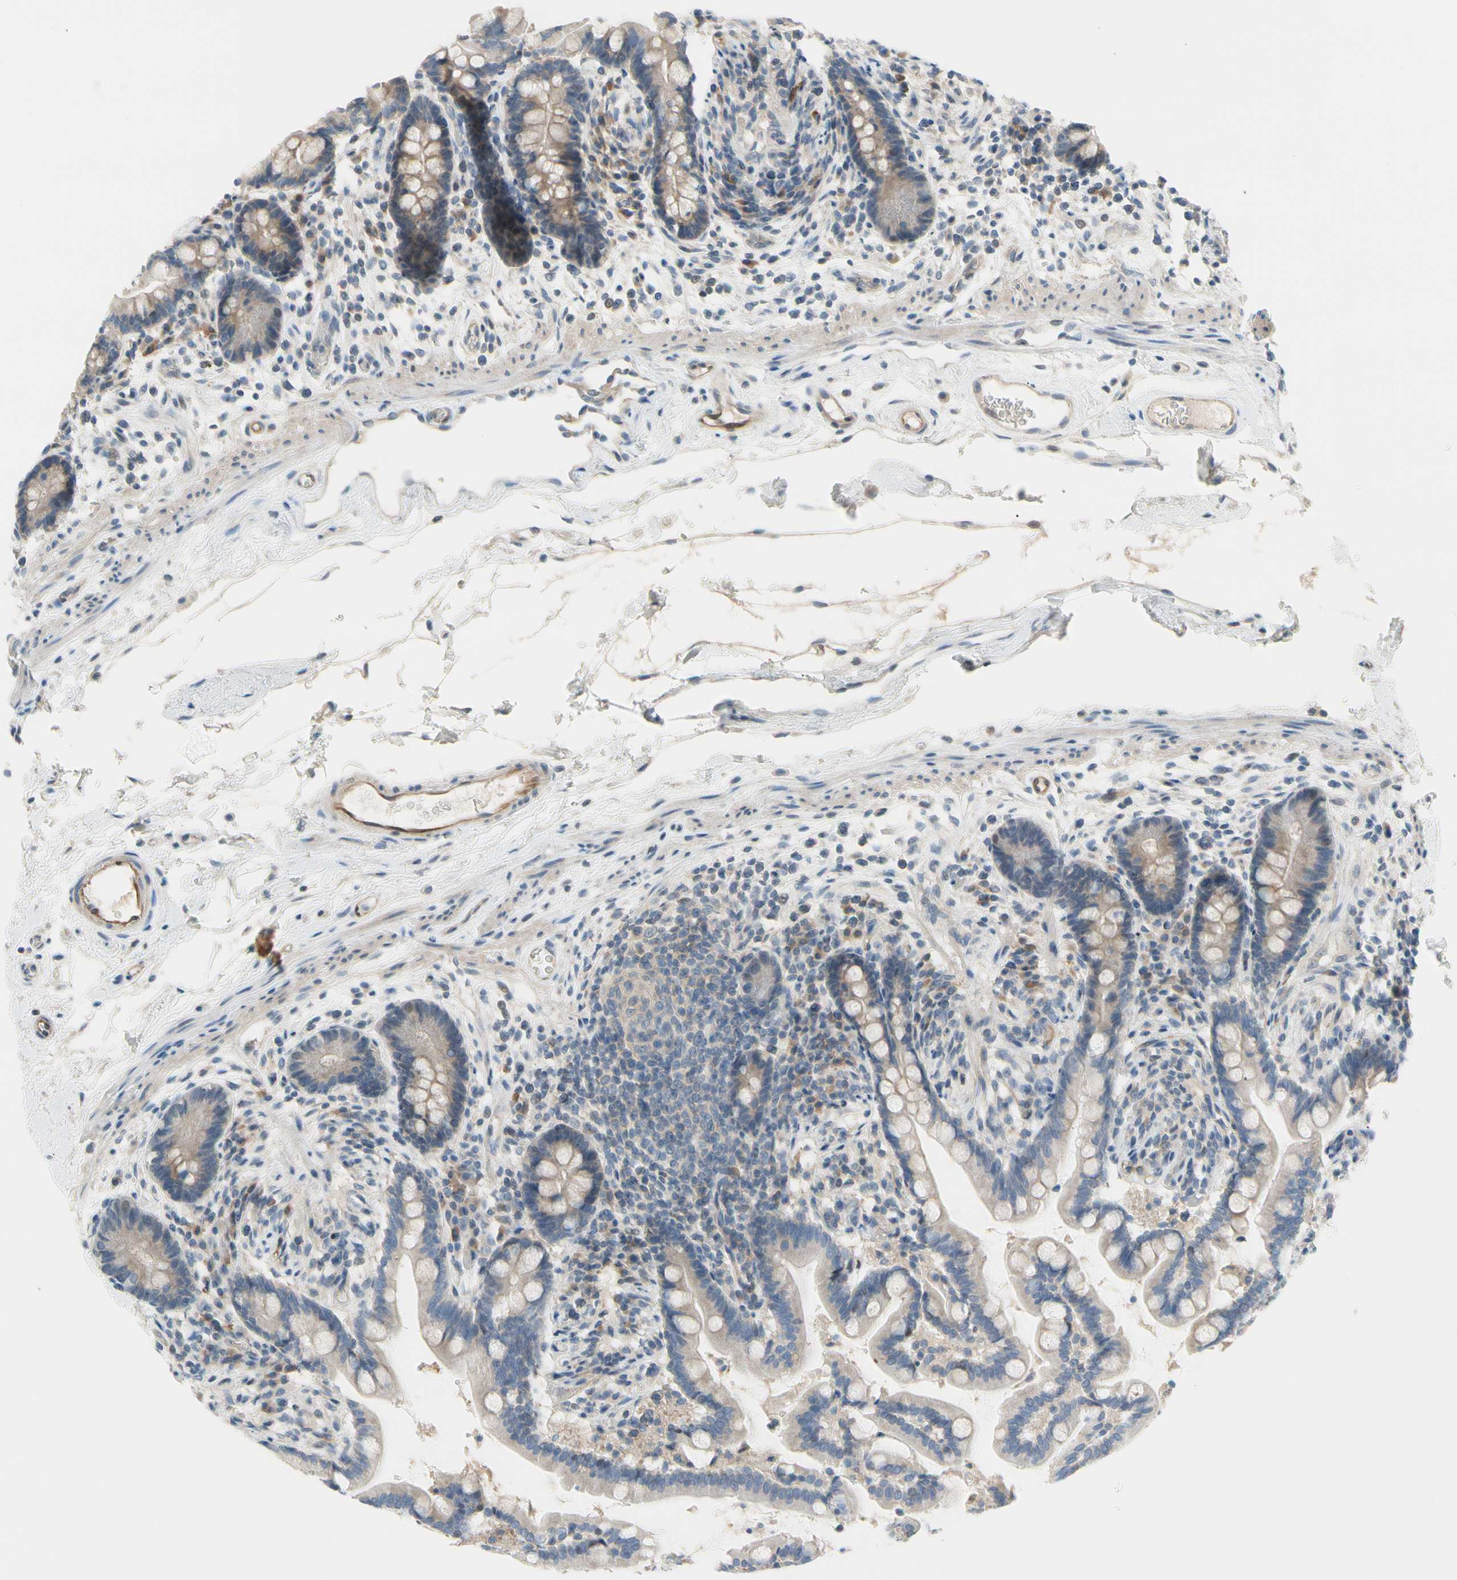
{"staining": {"intensity": "weak", "quantity": ">75%", "location": "cytoplasmic/membranous"}, "tissue": "colon", "cell_type": "Endothelial cells", "image_type": "normal", "snomed": [{"axis": "morphology", "description": "Normal tissue, NOS"}, {"axis": "topography", "description": "Colon"}], "caption": "Approximately >75% of endothelial cells in unremarkable colon exhibit weak cytoplasmic/membranous protein expression as visualized by brown immunohistochemical staining.", "gene": "CFAP36", "patient": {"sex": "male", "age": 73}}